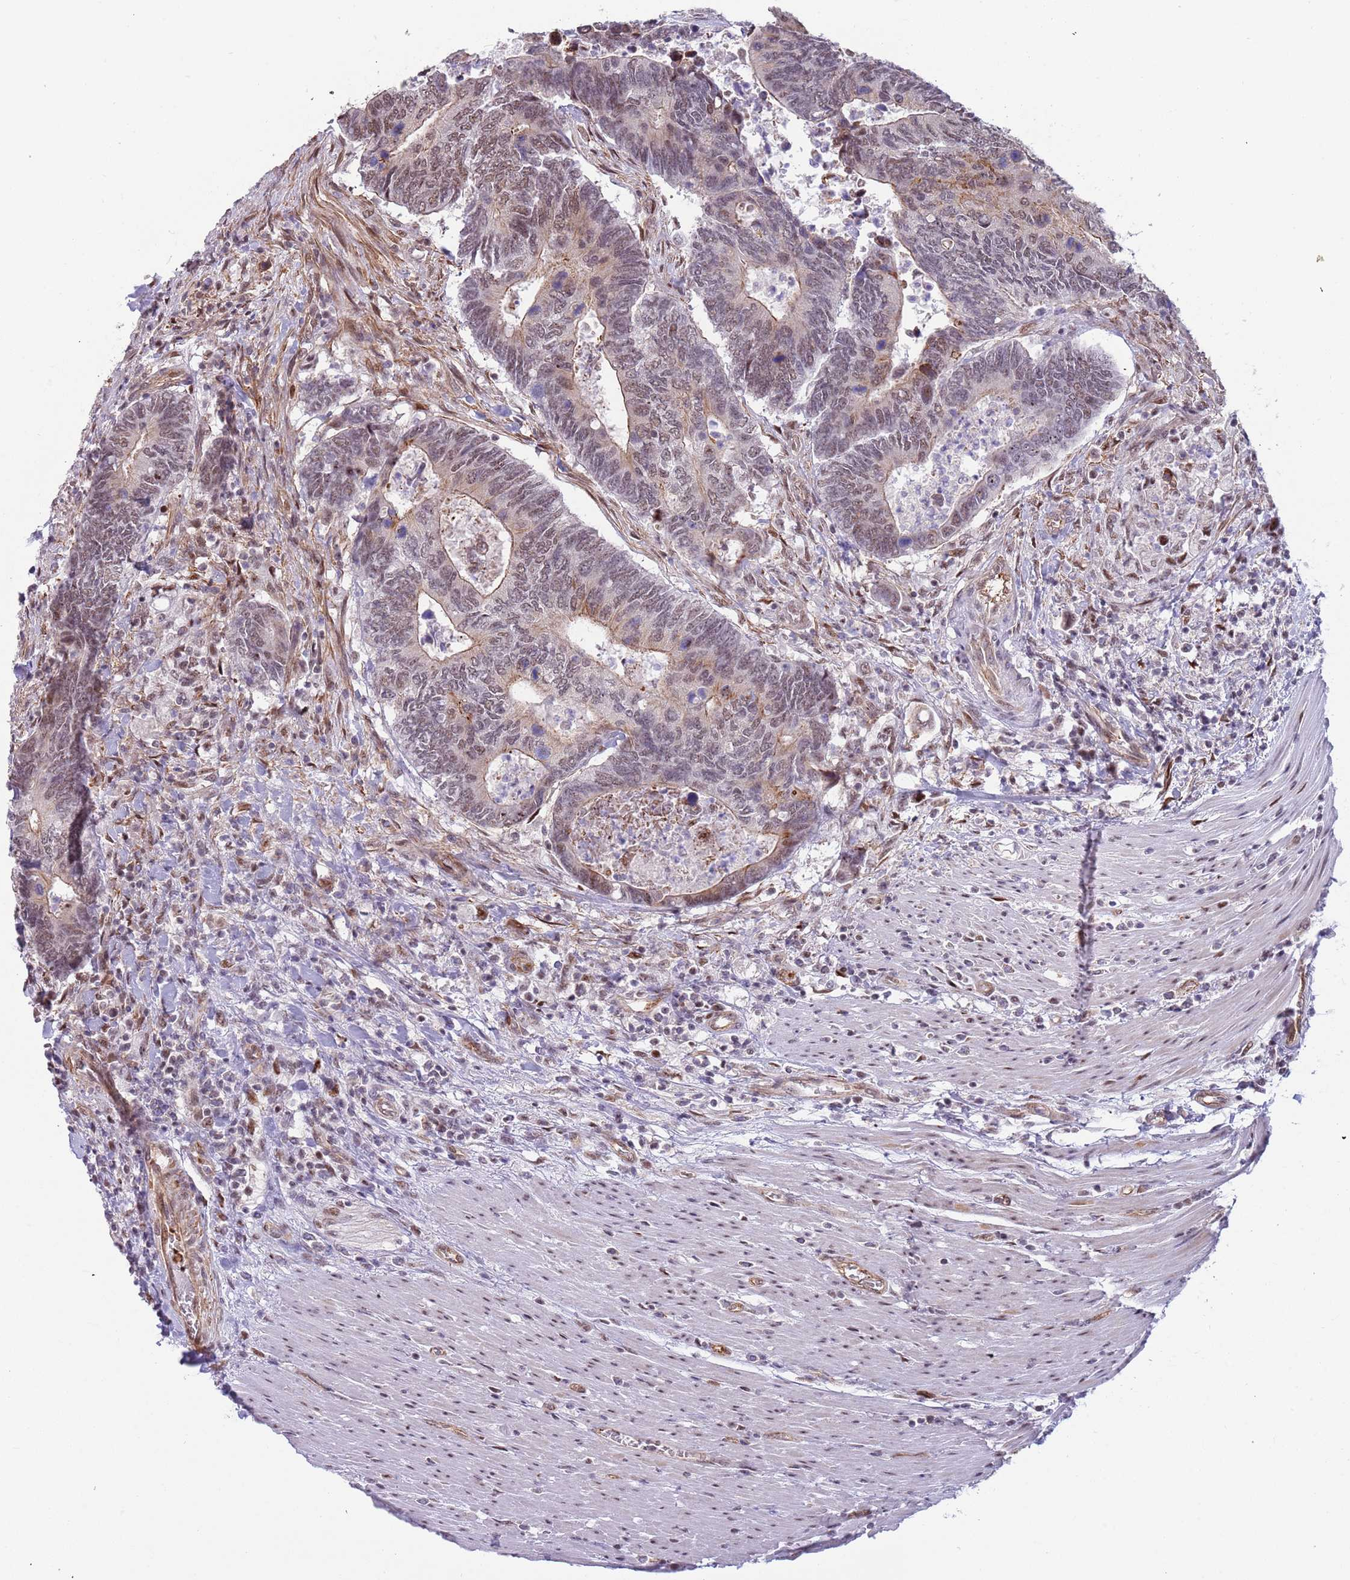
{"staining": {"intensity": "moderate", "quantity": "25%-75%", "location": "cytoplasmic/membranous,nuclear"}, "tissue": "colorectal cancer", "cell_type": "Tumor cells", "image_type": "cancer", "snomed": [{"axis": "morphology", "description": "Adenocarcinoma, NOS"}, {"axis": "topography", "description": "Colon"}], "caption": "Adenocarcinoma (colorectal) tissue demonstrates moderate cytoplasmic/membranous and nuclear positivity in approximately 25%-75% of tumor cells", "gene": "LRMDA", "patient": {"sex": "male", "age": 87}}